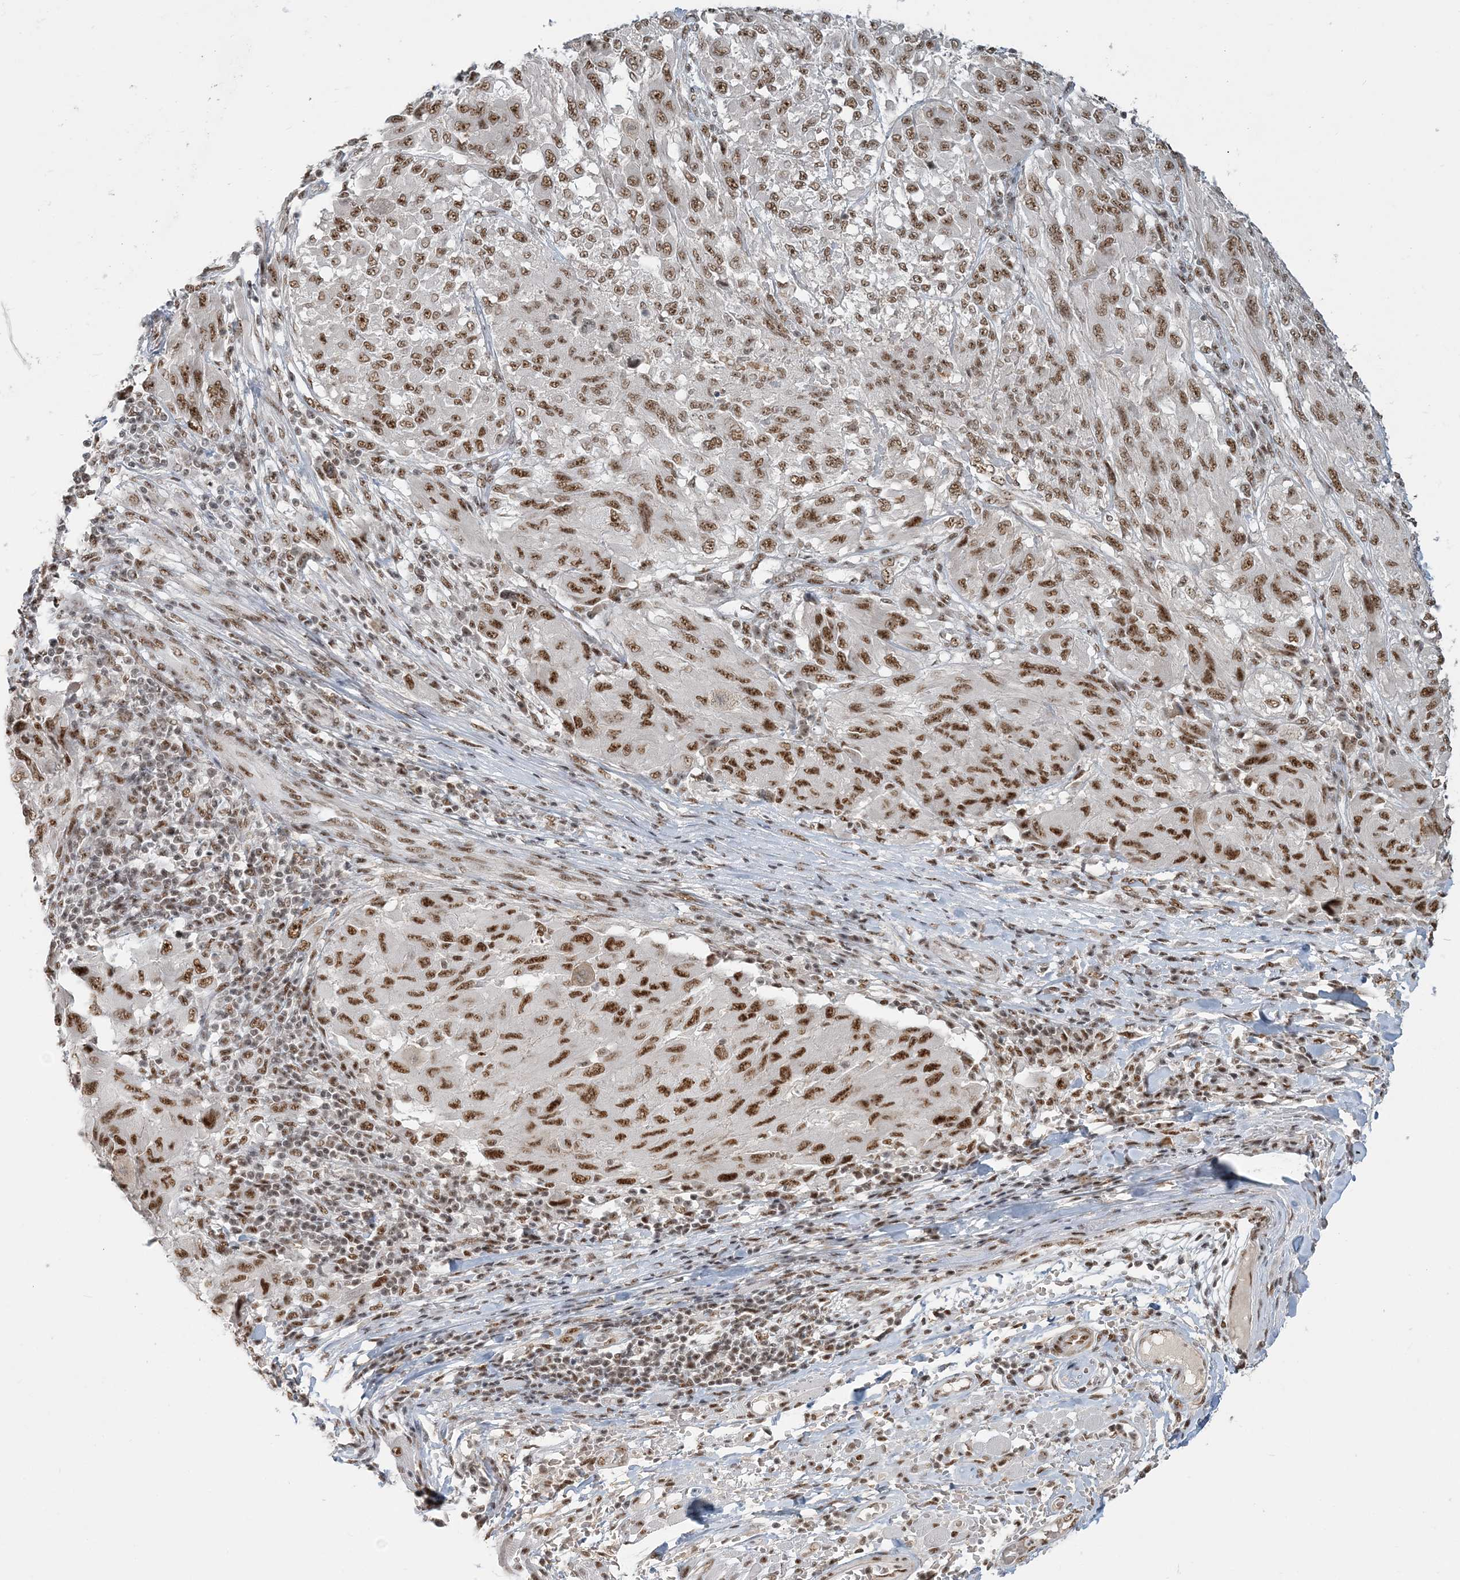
{"staining": {"intensity": "moderate", "quantity": ">75%", "location": "nuclear"}, "tissue": "melanoma", "cell_type": "Tumor cells", "image_type": "cancer", "snomed": [{"axis": "morphology", "description": "Malignant melanoma, NOS"}, {"axis": "topography", "description": "Skin"}], "caption": "Malignant melanoma stained with IHC shows moderate nuclear staining in about >75% of tumor cells.", "gene": "PLRG1", "patient": {"sex": "female", "age": 91}}